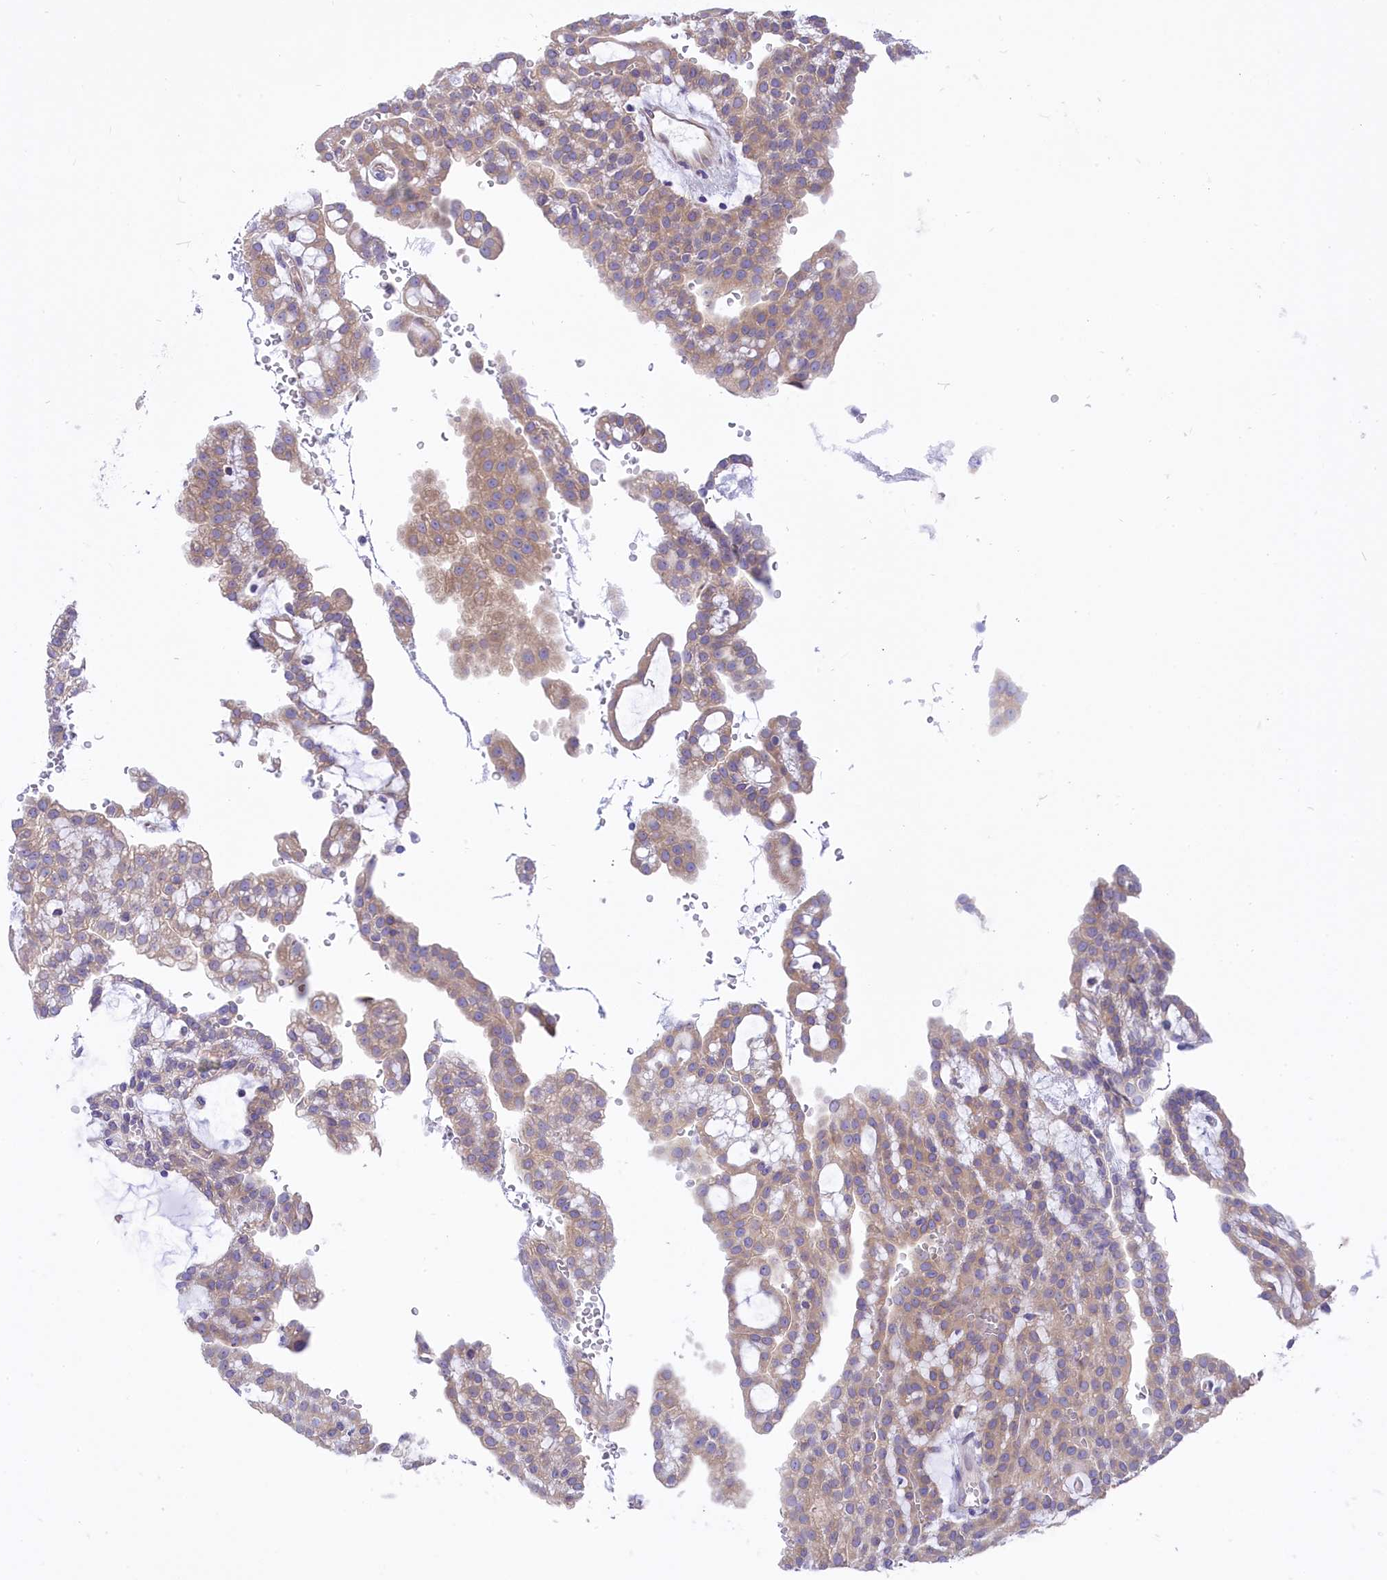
{"staining": {"intensity": "weak", "quantity": "25%-75%", "location": "cytoplasmic/membranous"}, "tissue": "renal cancer", "cell_type": "Tumor cells", "image_type": "cancer", "snomed": [{"axis": "morphology", "description": "Adenocarcinoma, NOS"}, {"axis": "topography", "description": "Kidney"}], "caption": "IHC of renal cancer demonstrates low levels of weak cytoplasmic/membranous staining in approximately 25%-75% of tumor cells.", "gene": "DCAF16", "patient": {"sex": "male", "age": 63}}